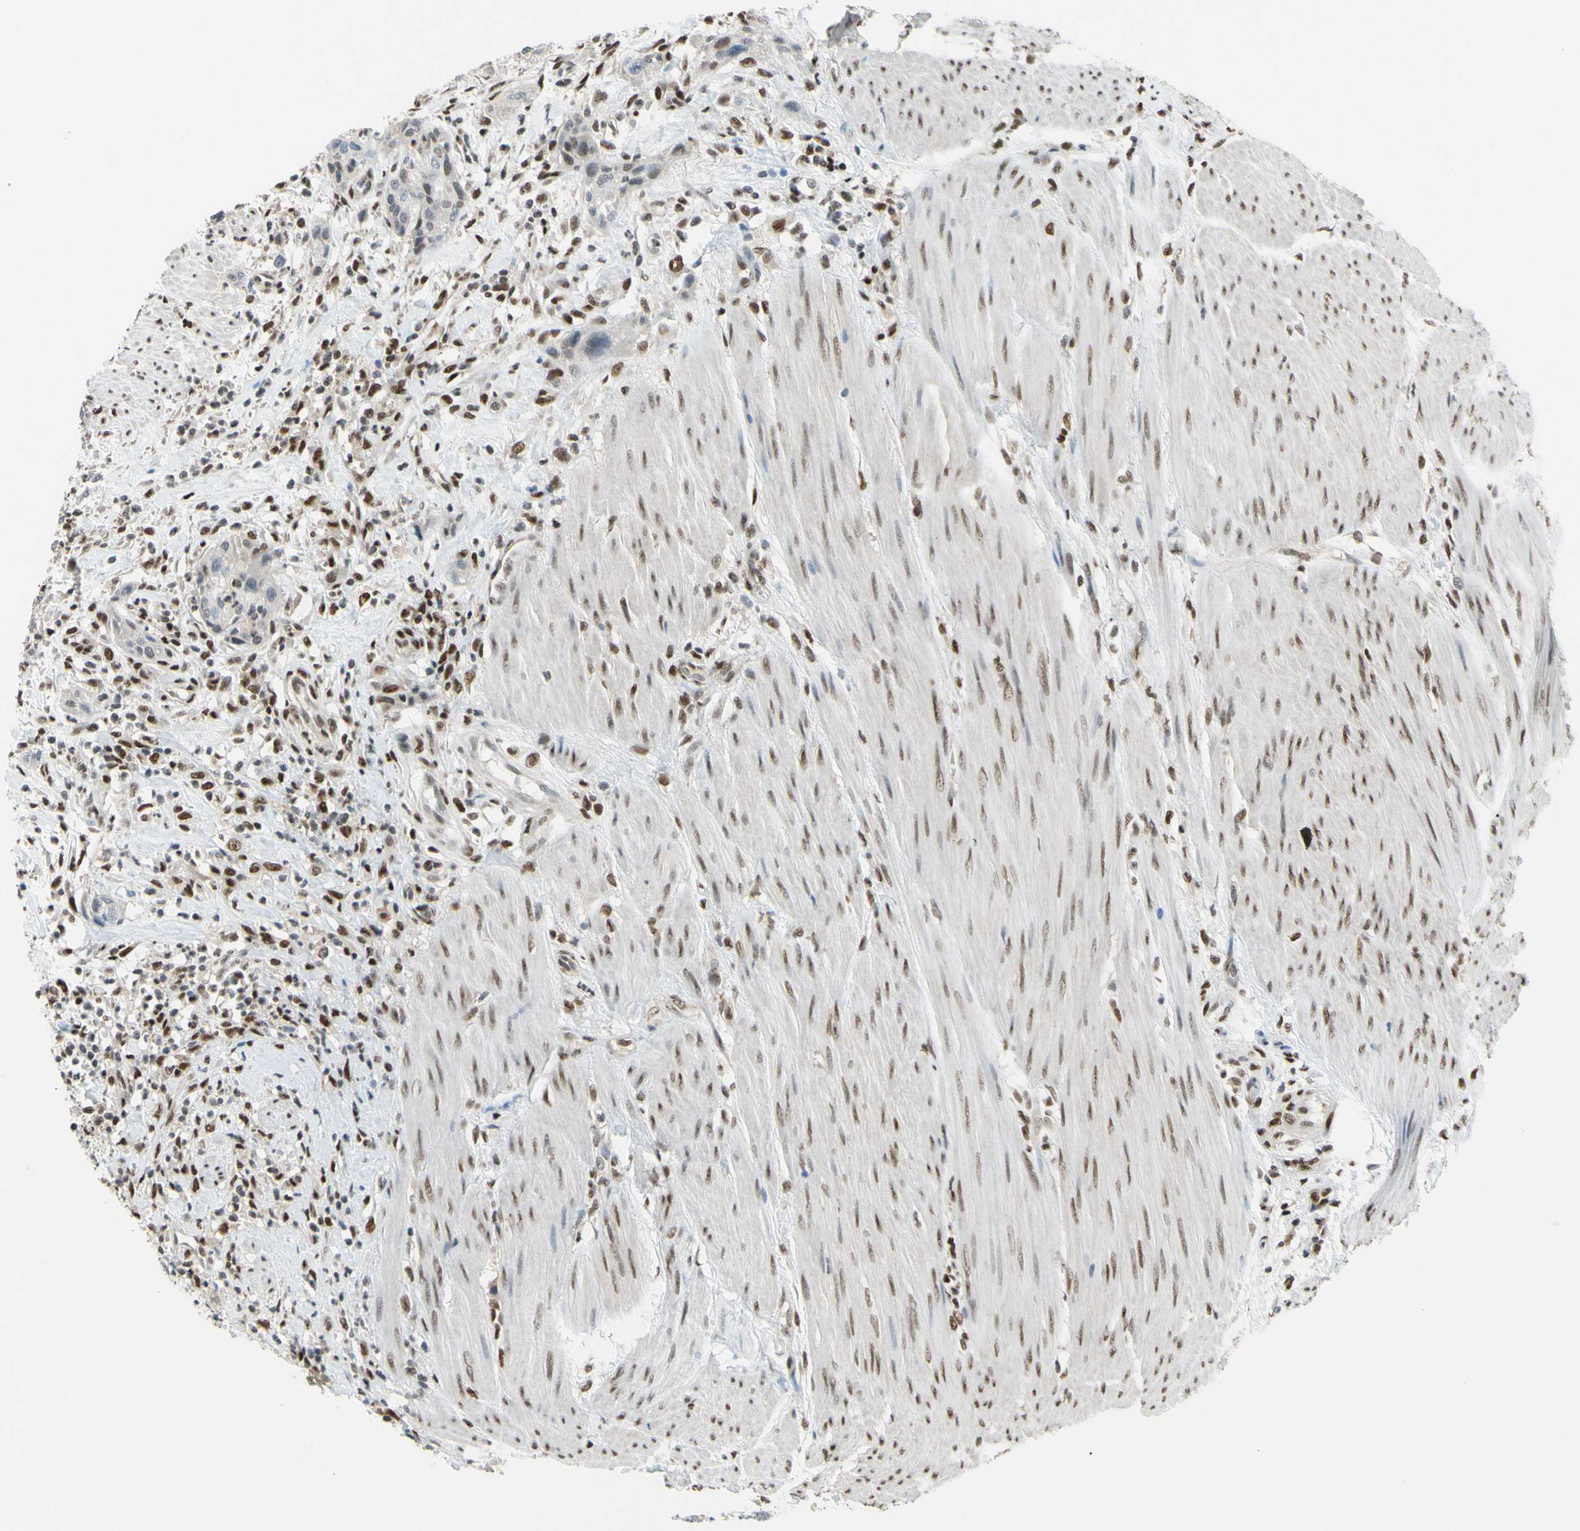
{"staining": {"intensity": "negative", "quantity": "none", "location": "none"}, "tissue": "urothelial cancer", "cell_type": "Tumor cells", "image_type": "cancer", "snomed": [{"axis": "morphology", "description": "Urothelial carcinoma, High grade"}, {"axis": "topography", "description": "Urinary bladder"}], "caption": "DAB immunohistochemical staining of human urothelial cancer reveals no significant positivity in tumor cells.", "gene": "FKBP5", "patient": {"sex": "male", "age": 35}}